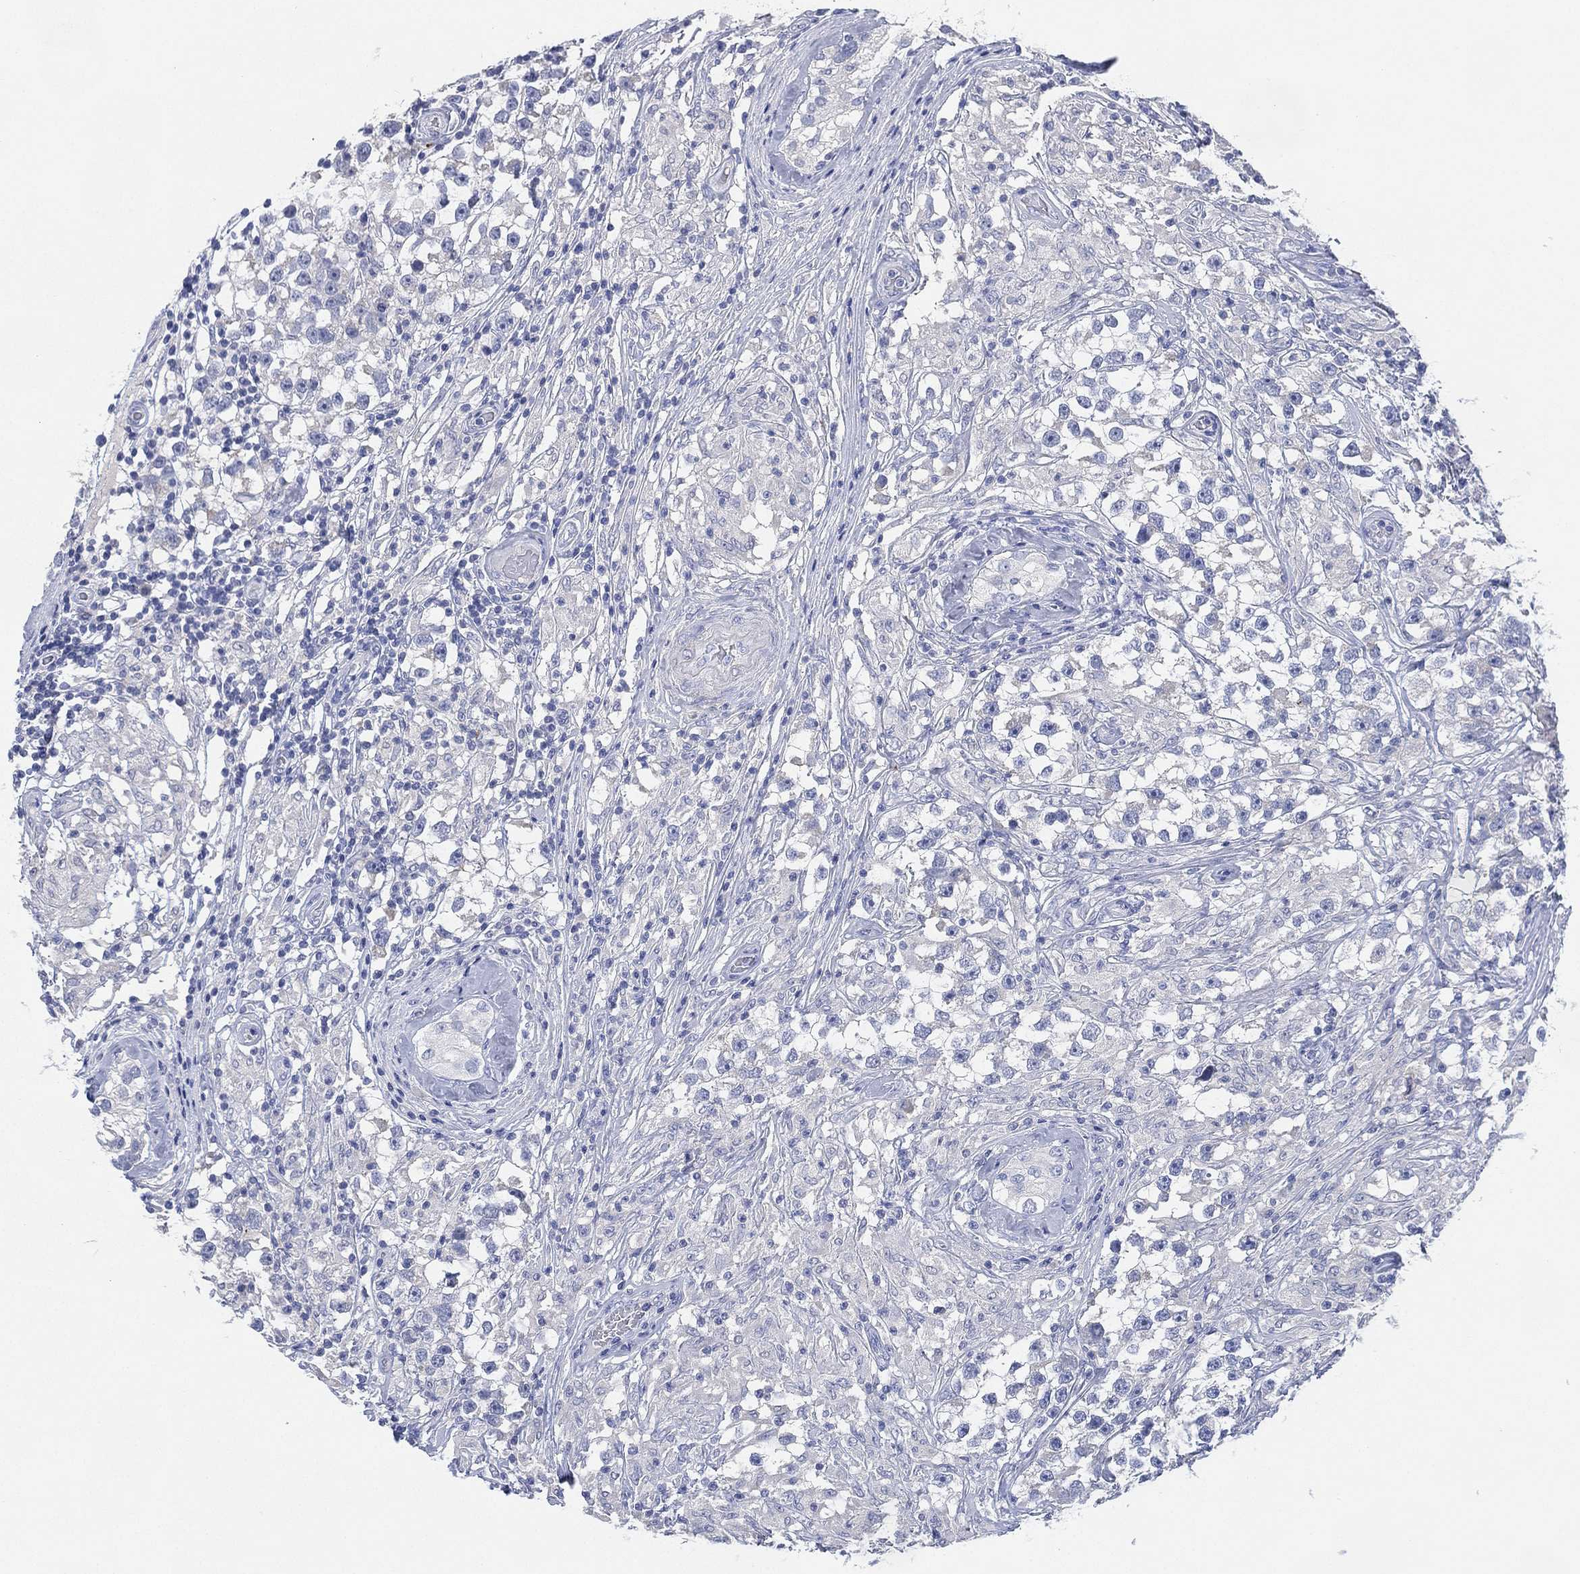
{"staining": {"intensity": "negative", "quantity": "none", "location": "none"}, "tissue": "testis cancer", "cell_type": "Tumor cells", "image_type": "cancer", "snomed": [{"axis": "morphology", "description": "Seminoma, NOS"}, {"axis": "topography", "description": "Testis"}], "caption": "Immunohistochemistry of human testis cancer (seminoma) demonstrates no positivity in tumor cells. The staining is performed using DAB (3,3'-diaminobenzidine) brown chromogen with nuclei counter-stained in using hematoxylin.", "gene": "ADAD2", "patient": {"sex": "male", "age": 46}}